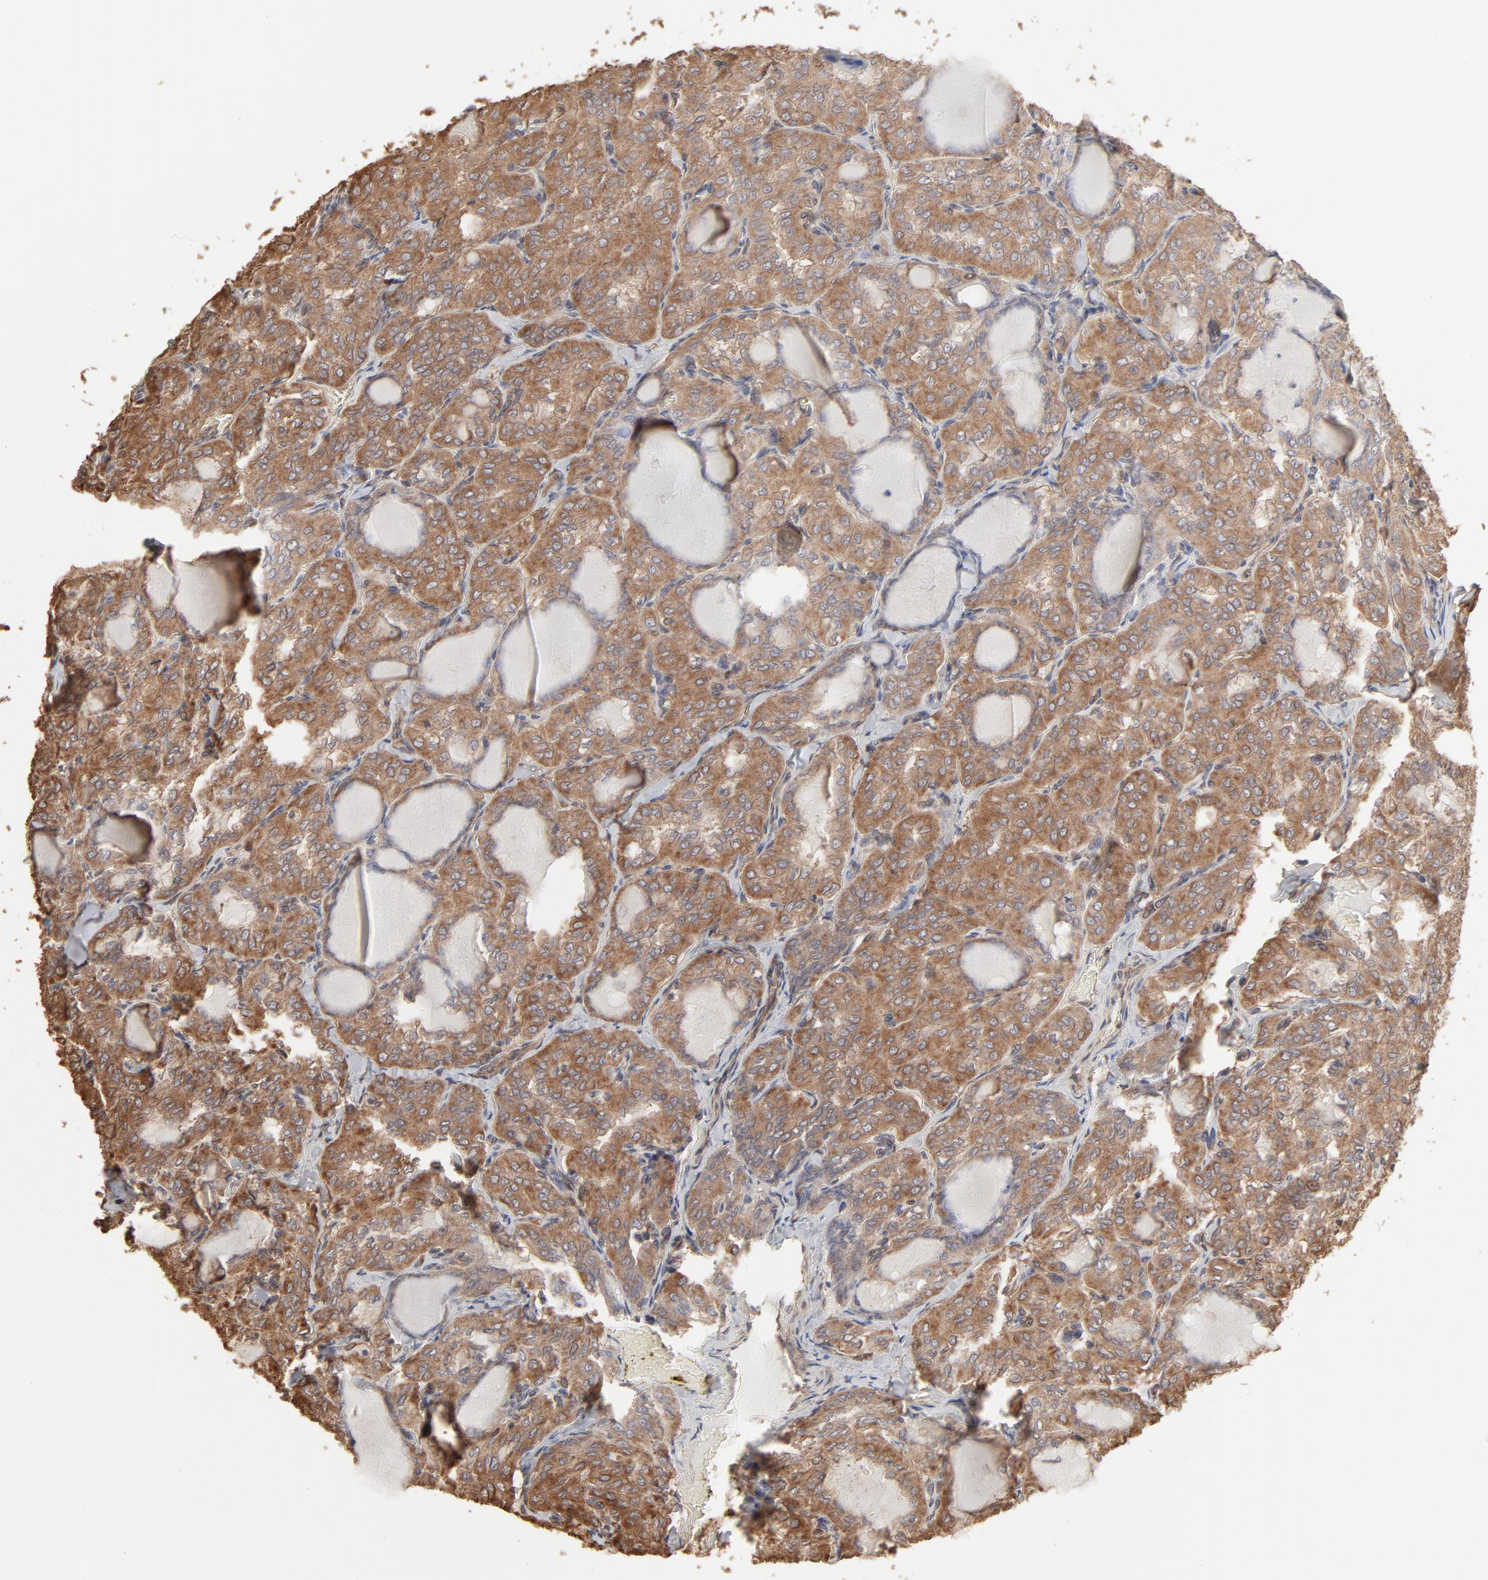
{"staining": {"intensity": "moderate", "quantity": ">75%", "location": "cytoplasmic/membranous"}, "tissue": "thyroid cancer", "cell_type": "Tumor cells", "image_type": "cancer", "snomed": [{"axis": "morphology", "description": "Papillary adenocarcinoma, NOS"}, {"axis": "topography", "description": "Thyroid gland"}], "caption": "Immunohistochemical staining of human thyroid cancer displays moderate cytoplasmic/membranous protein staining in about >75% of tumor cells.", "gene": "PPP2CA", "patient": {"sex": "male", "age": 20}}